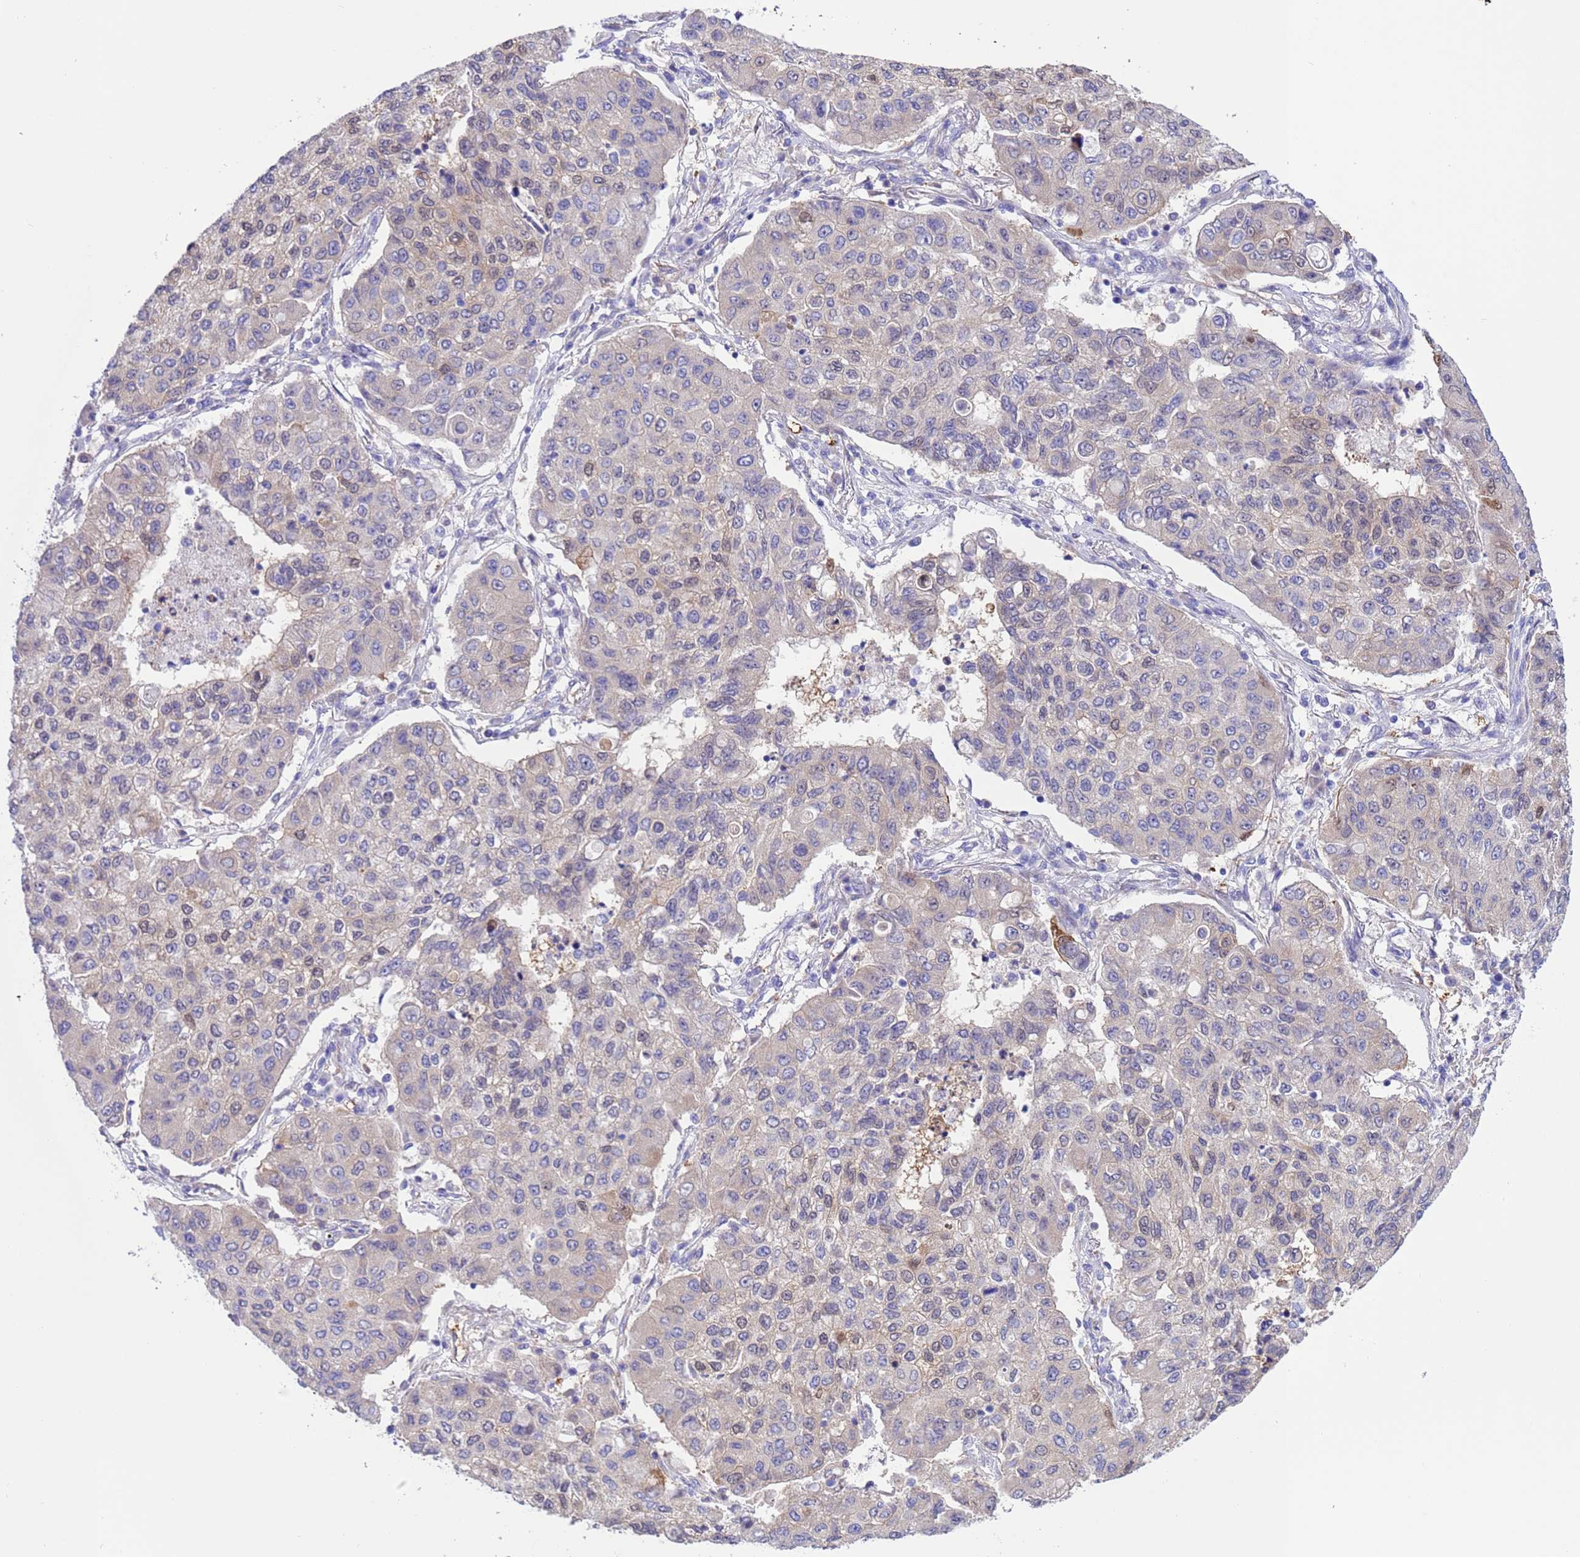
{"staining": {"intensity": "negative", "quantity": "none", "location": "none"}, "tissue": "lung cancer", "cell_type": "Tumor cells", "image_type": "cancer", "snomed": [{"axis": "morphology", "description": "Squamous cell carcinoma, NOS"}, {"axis": "topography", "description": "Lung"}], "caption": "Human lung squamous cell carcinoma stained for a protein using immunohistochemistry (IHC) demonstrates no staining in tumor cells.", "gene": "C6orf47", "patient": {"sex": "male", "age": 74}}